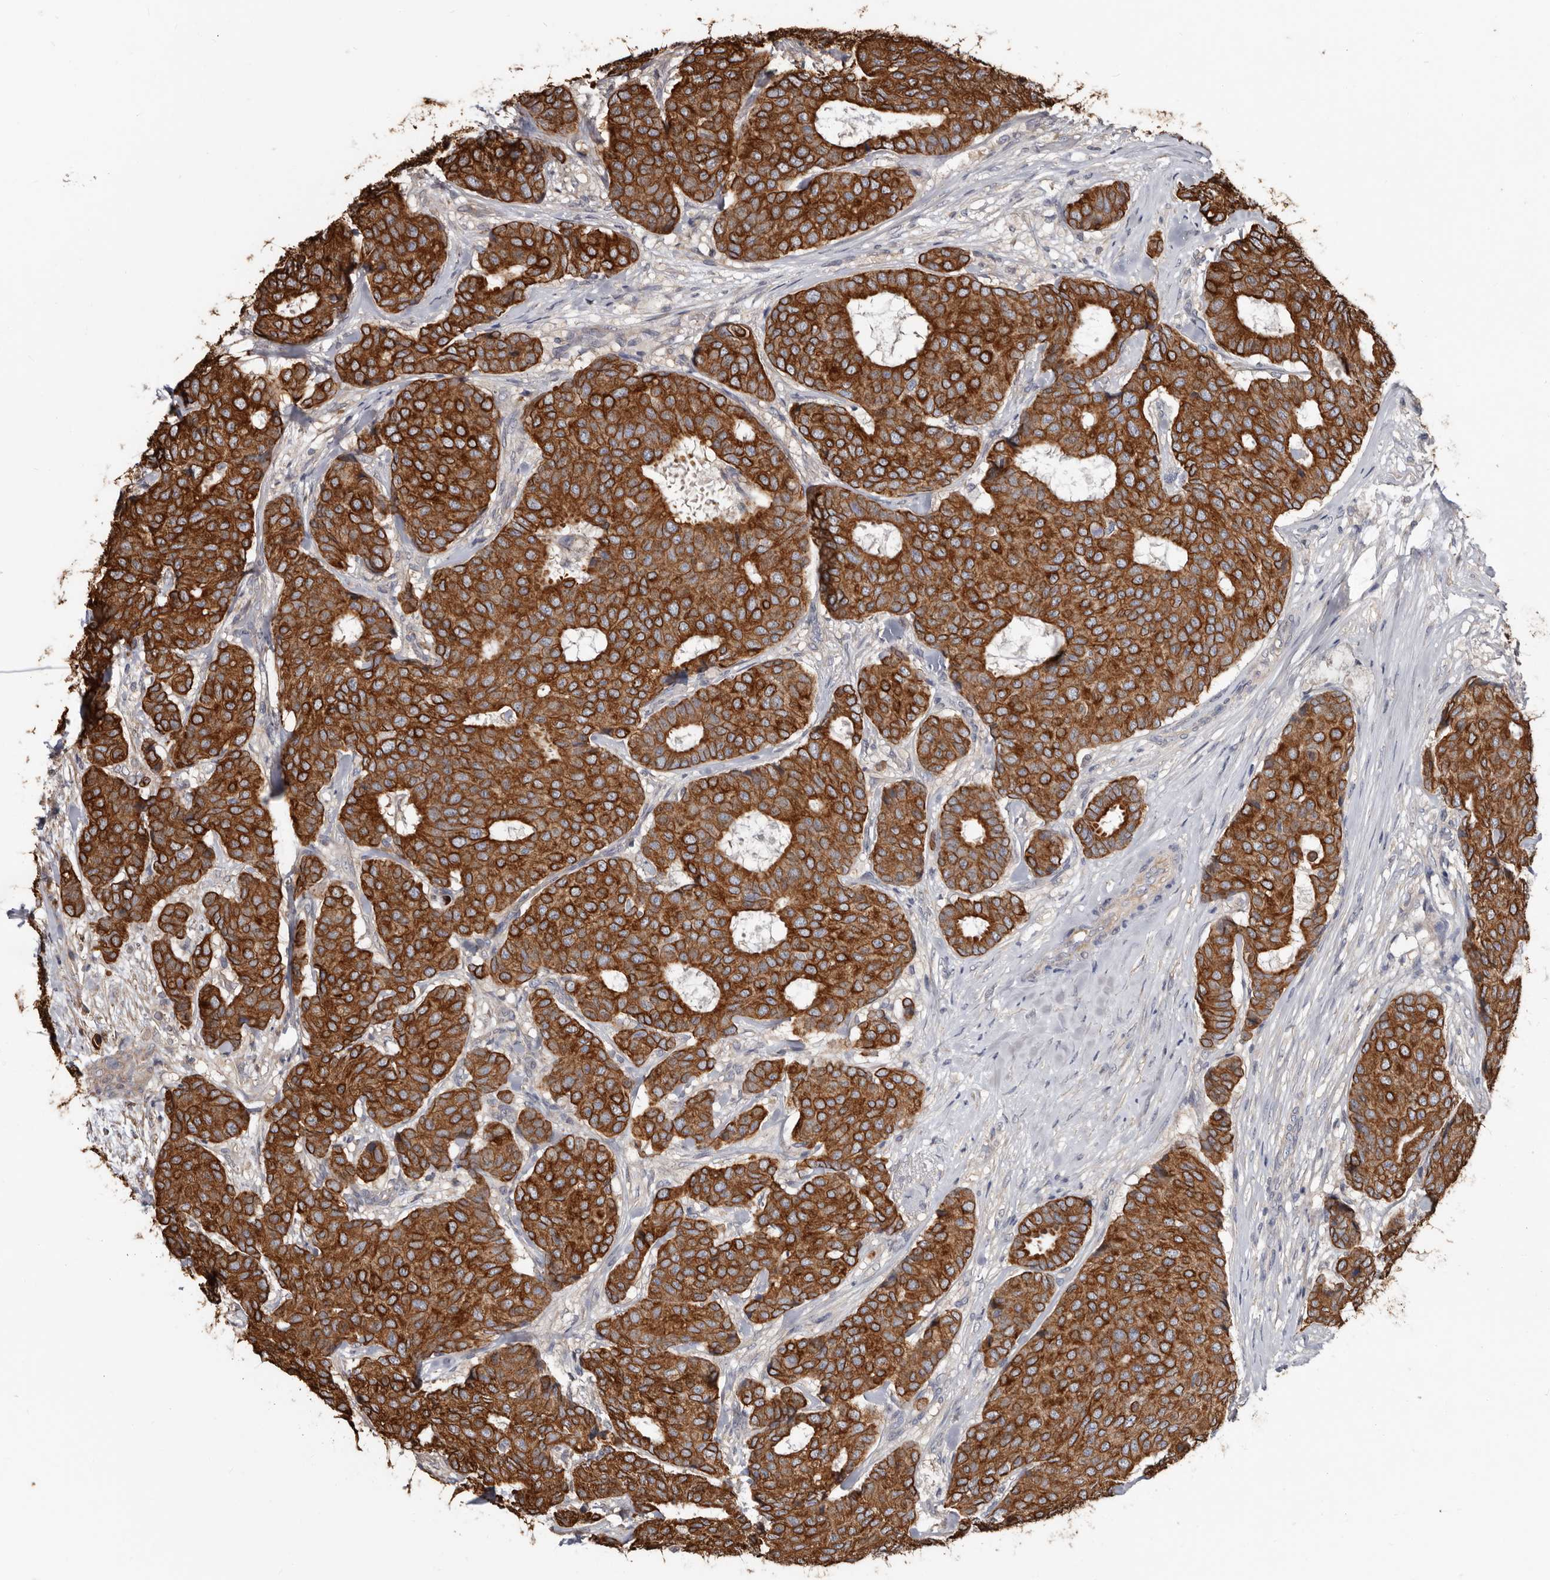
{"staining": {"intensity": "strong", "quantity": ">75%", "location": "cytoplasmic/membranous"}, "tissue": "breast cancer", "cell_type": "Tumor cells", "image_type": "cancer", "snomed": [{"axis": "morphology", "description": "Duct carcinoma"}, {"axis": "topography", "description": "Breast"}], "caption": "Infiltrating ductal carcinoma (breast) stained with a brown dye demonstrates strong cytoplasmic/membranous positive expression in approximately >75% of tumor cells.", "gene": "MRPL18", "patient": {"sex": "female", "age": 75}}